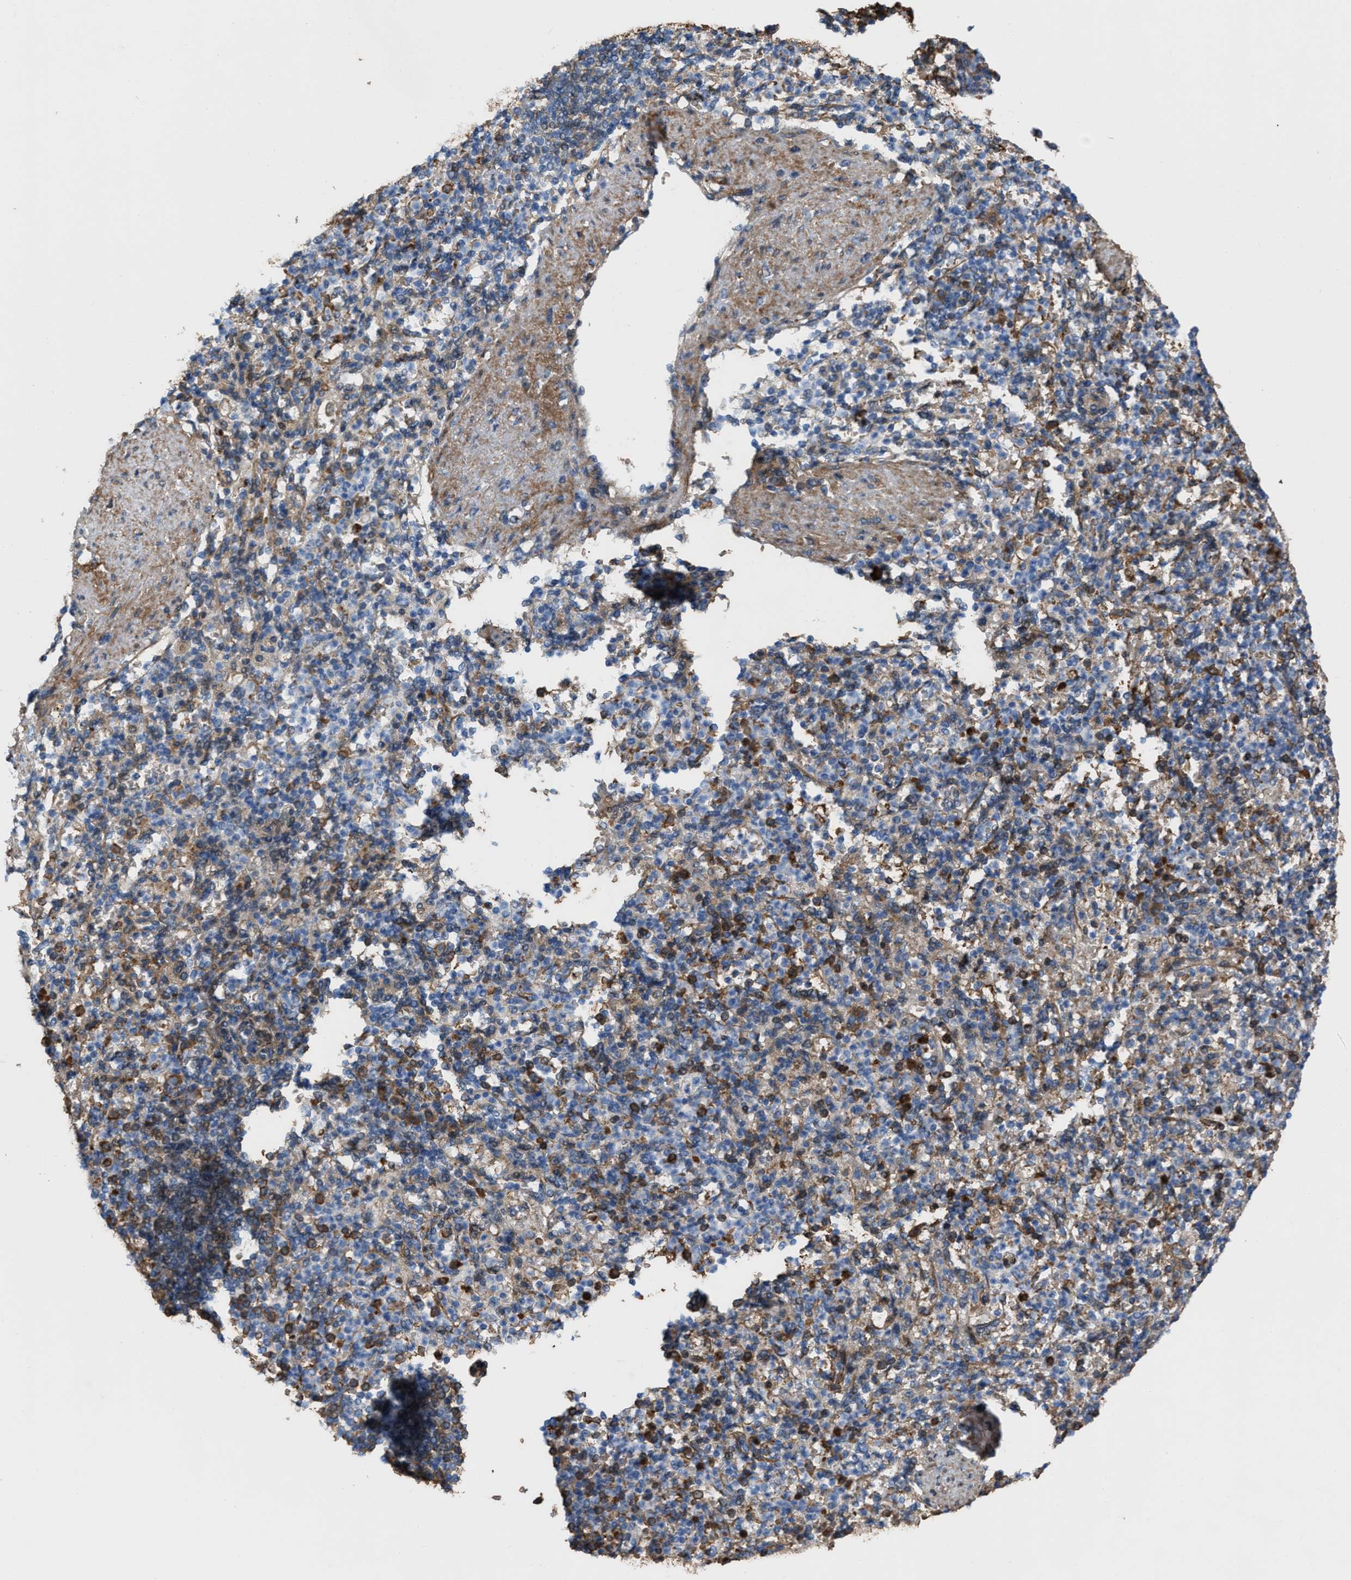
{"staining": {"intensity": "moderate", "quantity": "25%-75%", "location": "cytoplasmic/membranous"}, "tissue": "spleen", "cell_type": "Cells in red pulp", "image_type": "normal", "snomed": [{"axis": "morphology", "description": "Normal tissue, NOS"}, {"axis": "topography", "description": "Spleen"}], "caption": "Immunohistochemical staining of unremarkable human spleen demonstrates moderate cytoplasmic/membranous protein positivity in about 25%-75% of cells in red pulp.", "gene": "POLR1F", "patient": {"sex": "female", "age": 74}}